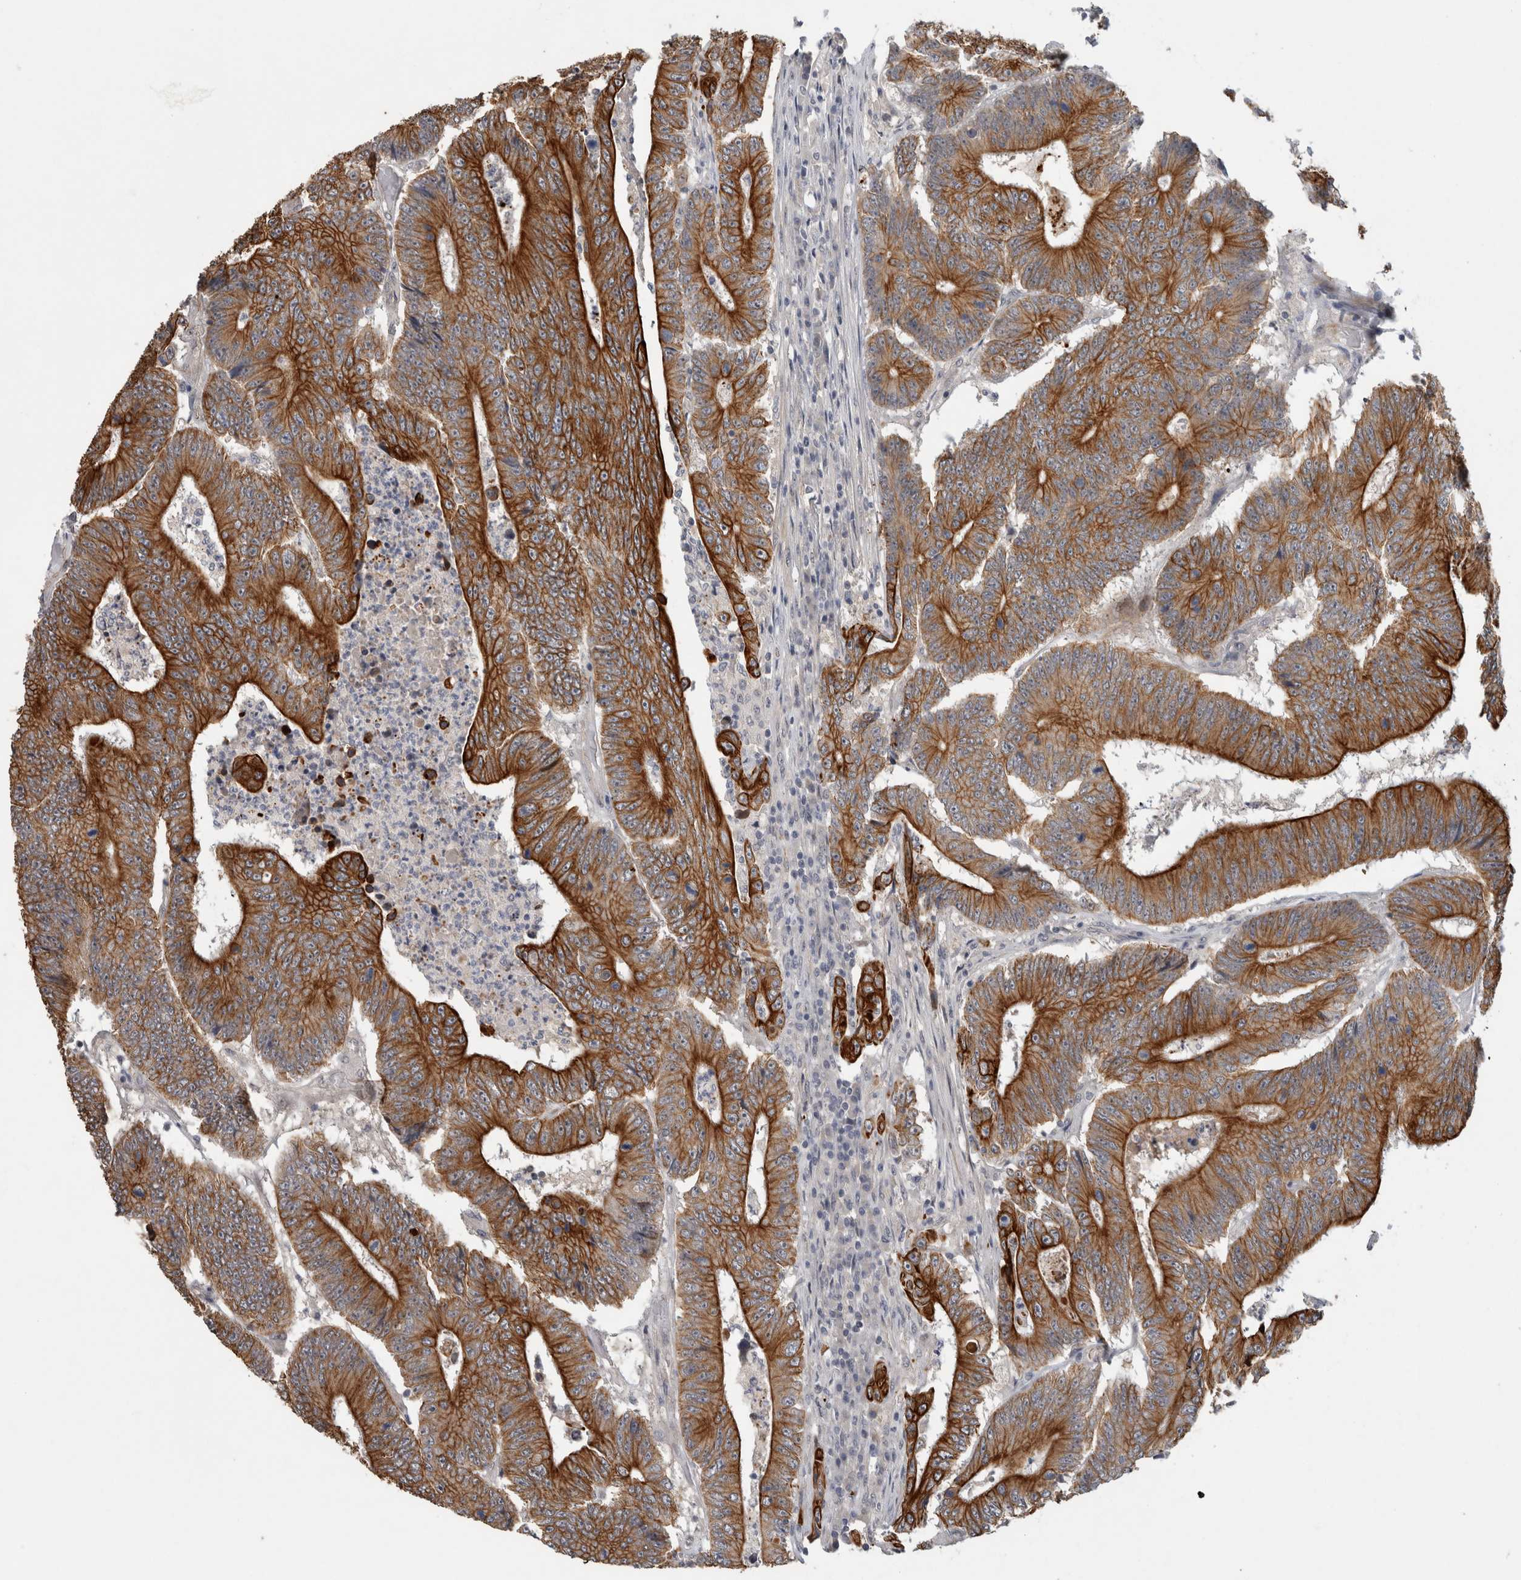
{"staining": {"intensity": "strong", "quantity": ">75%", "location": "cytoplasmic/membranous"}, "tissue": "colorectal cancer", "cell_type": "Tumor cells", "image_type": "cancer", "snomed": [{"axis": "morphology", "description": "Adenocarcinoma, NOS"}, {"axis": "topography", "description": "Colon"}], "caption": "Human colorectal cancer (adenocarcinoma) stained with a protein marker exhibits strong staining in tumor cells.", "gene": "CRISPLD1", "patient": {"sex": "male", "age": 83}}